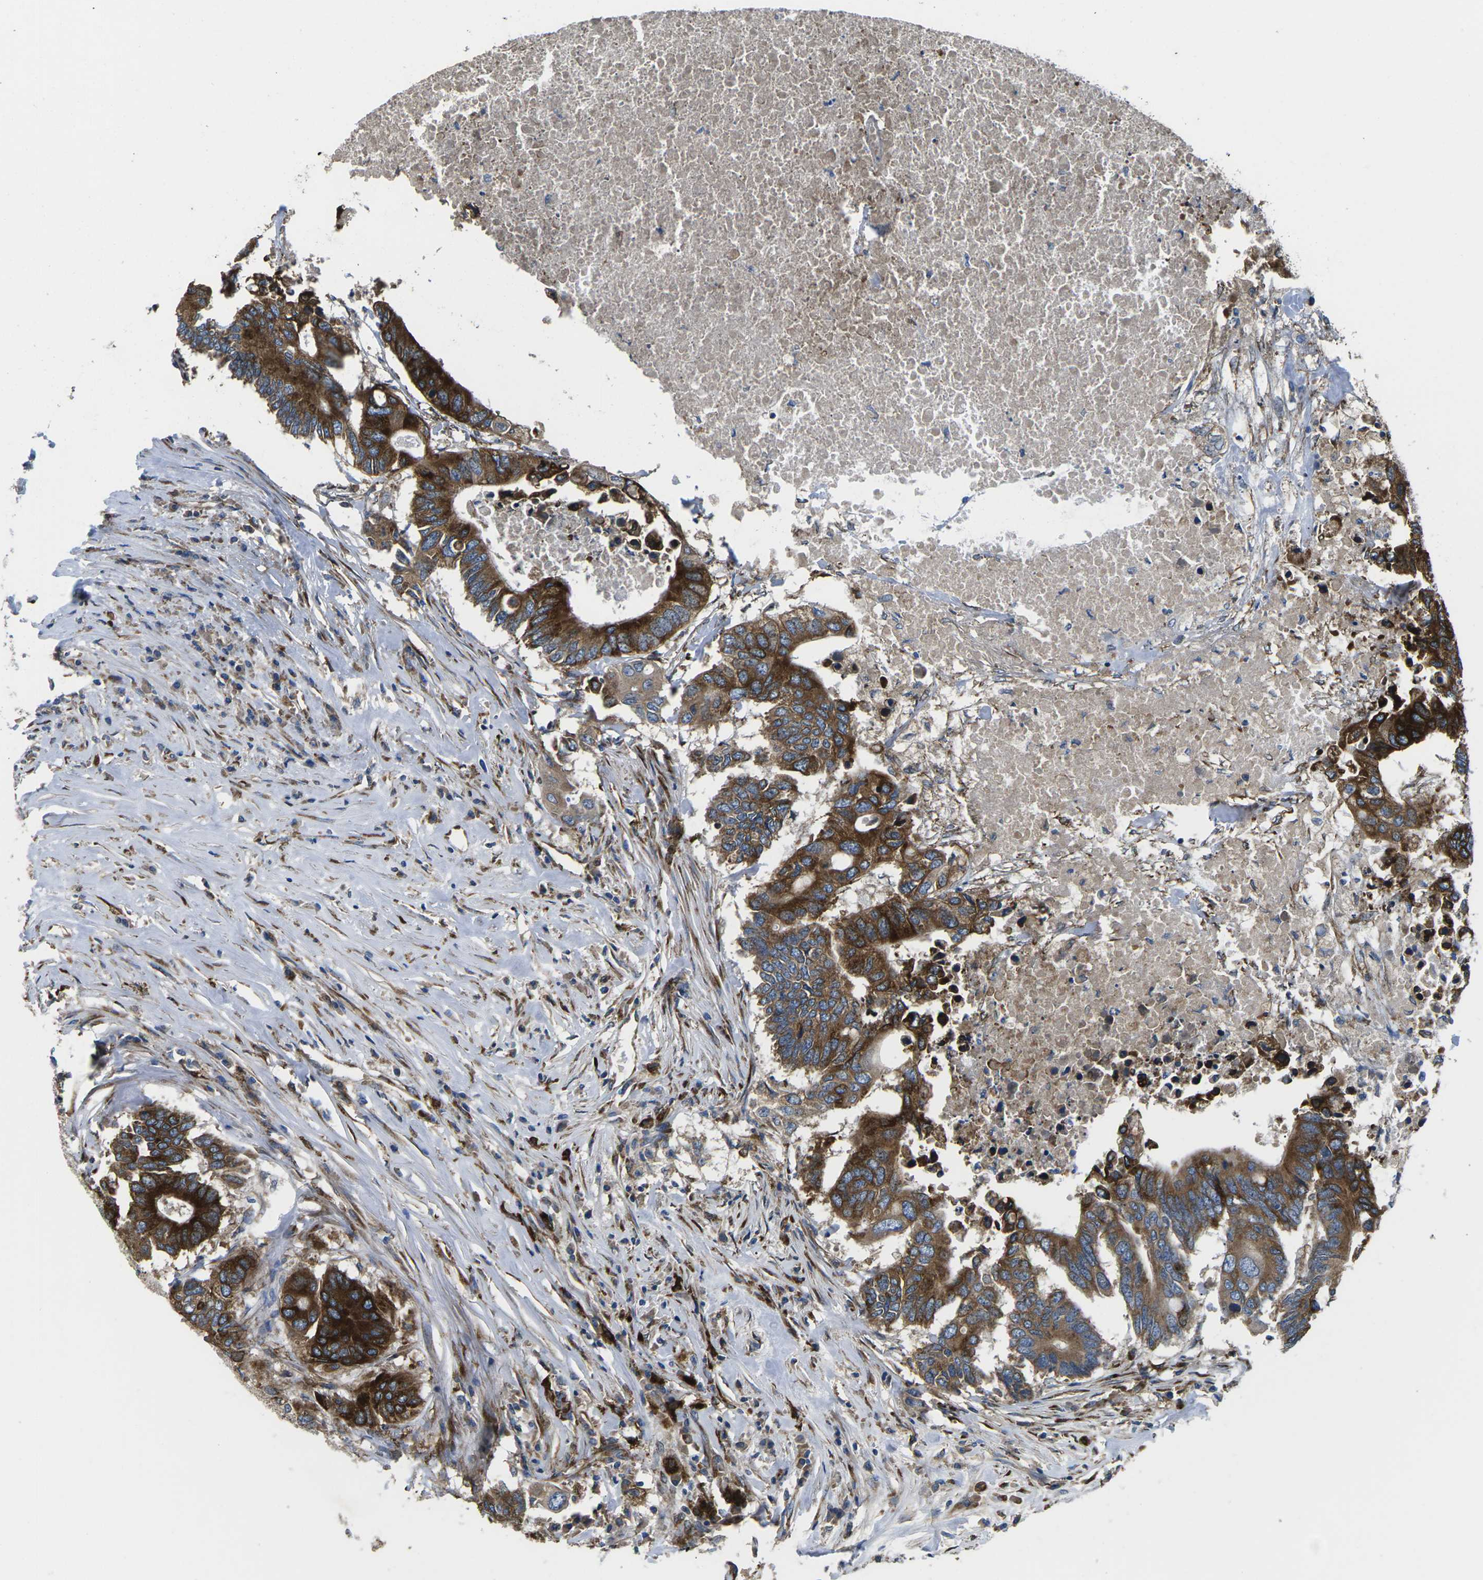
{"staining": {"intensity": "strong", "quantity": ">75%", "location": "cytoplasmic/membranous"}, "tissue": "colorectal cancer", "cell_type": "Tumor cells", "image_type": "cancer", "snomed": [{"axis": "morphology", "description": "Adenocarcinoma, NOS"}, {"axis": "topography", "description": "Colon"}], "caption": "Immunohistochemistry (DAB (3,3'-diaminobenzidine)) staining of human colorectal cancer (adenocarcinoma) demonstrates strong cytoplasmic/membranous protein staining in approximately >75% of tumor cells. The staining is performed using DAB brown chromogen to label protein expression. The nuclei are counter-stained blue using hematoxylin.", "gene": "PDZD8", "patient": {"sex": "male", "age": 71}}